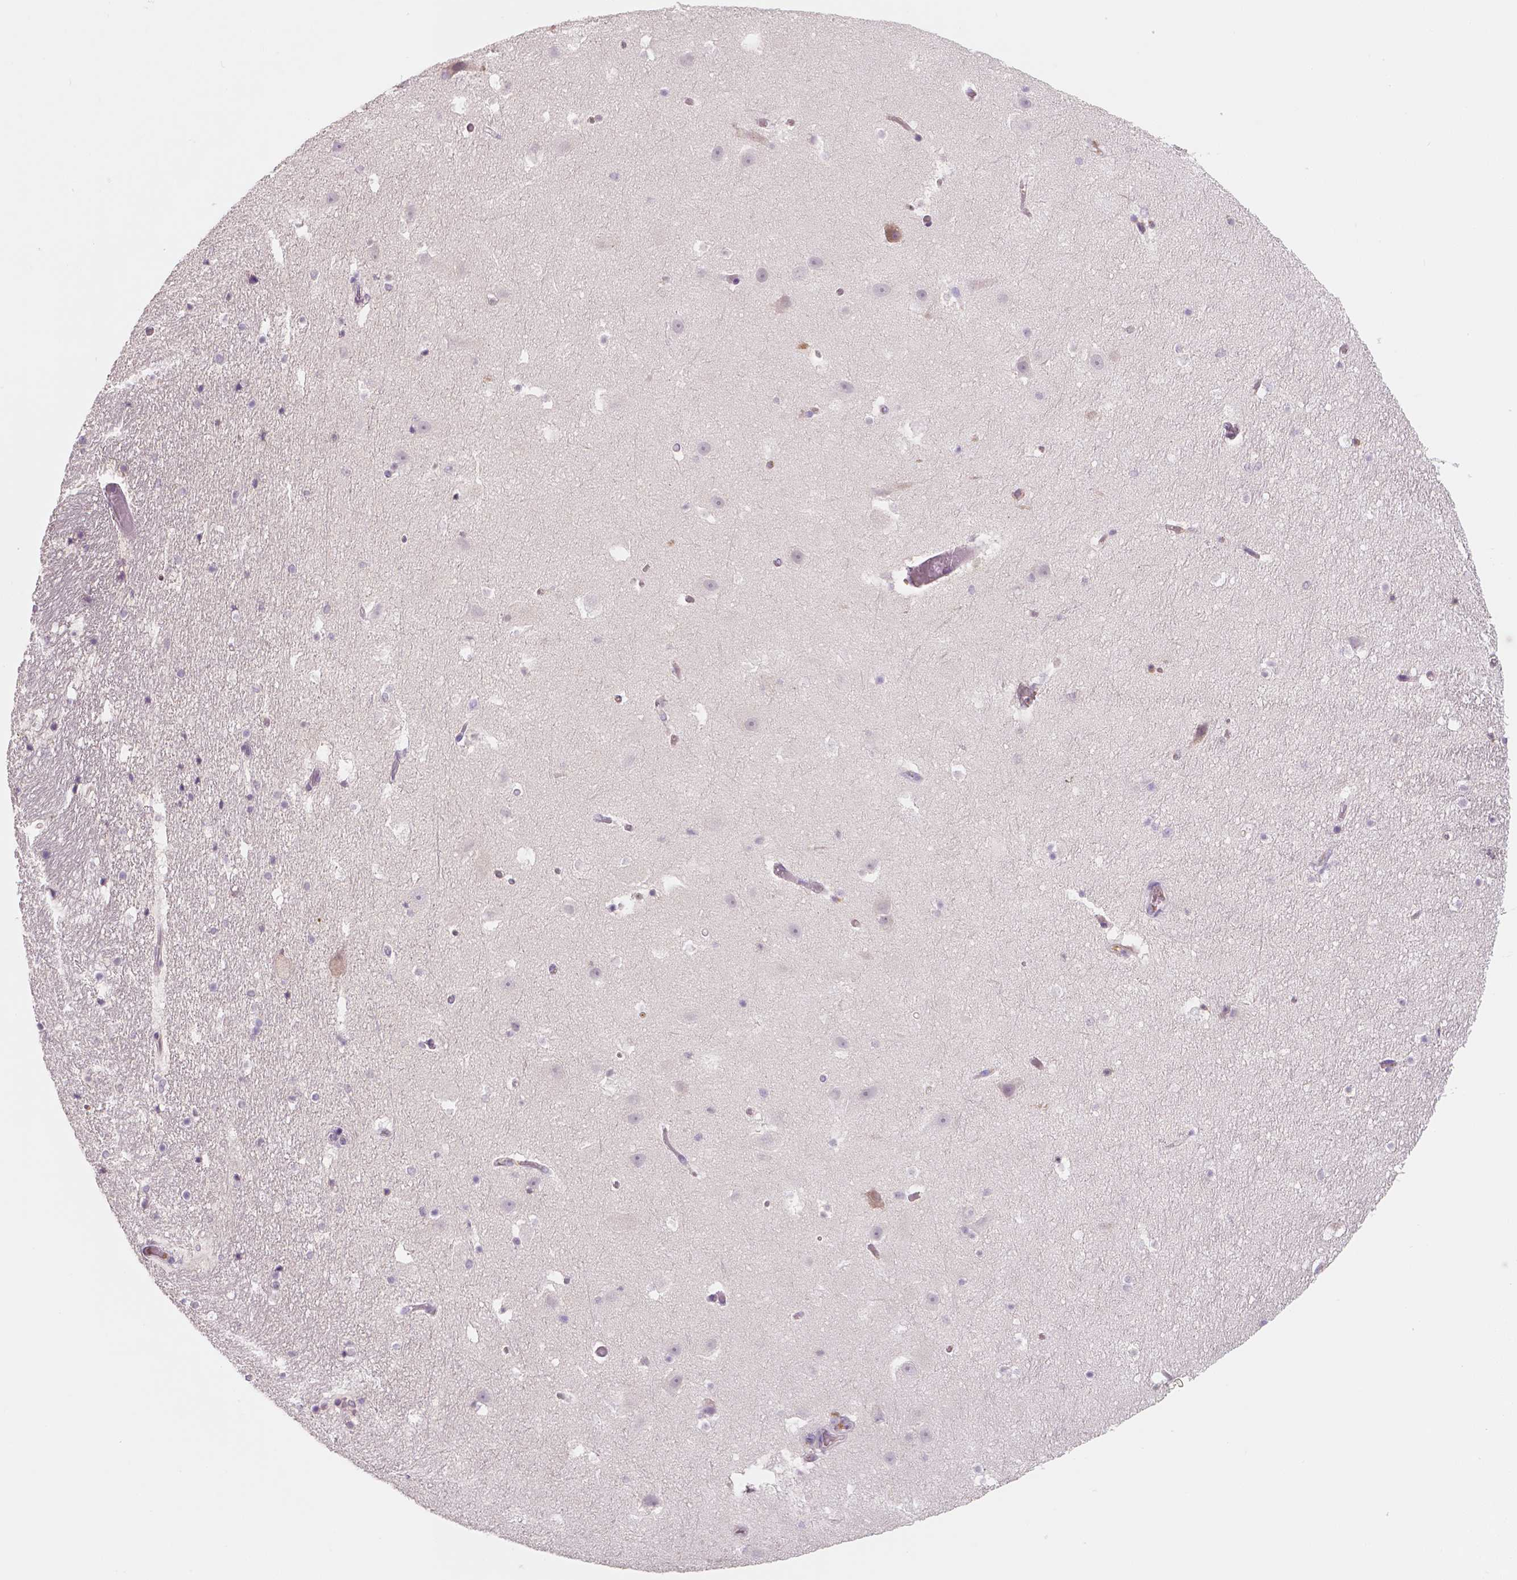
{"staining": {"intensity": "negative", "quantity": "none", "location": "none"}, "tissue": "hippocampus", "cell_type": "Glial cells", "image_type": "normal", "snomed": [{"axis": "morphology", "description": "Normal tissue, NOS"}, {"axis": "topography", "description": "Hippocampus"}], "caption": "Immunohistochemical staining of benign hippocampus demonstrates no significant expression in glial cells. (Stains: DAB immunohistochemistry (IHC) with hematoxylin counter stain, Microscopy: brightfield microscopy at high magnification).", "gene": "APOA4", "patient": {"sex": "male", "age": 26}}